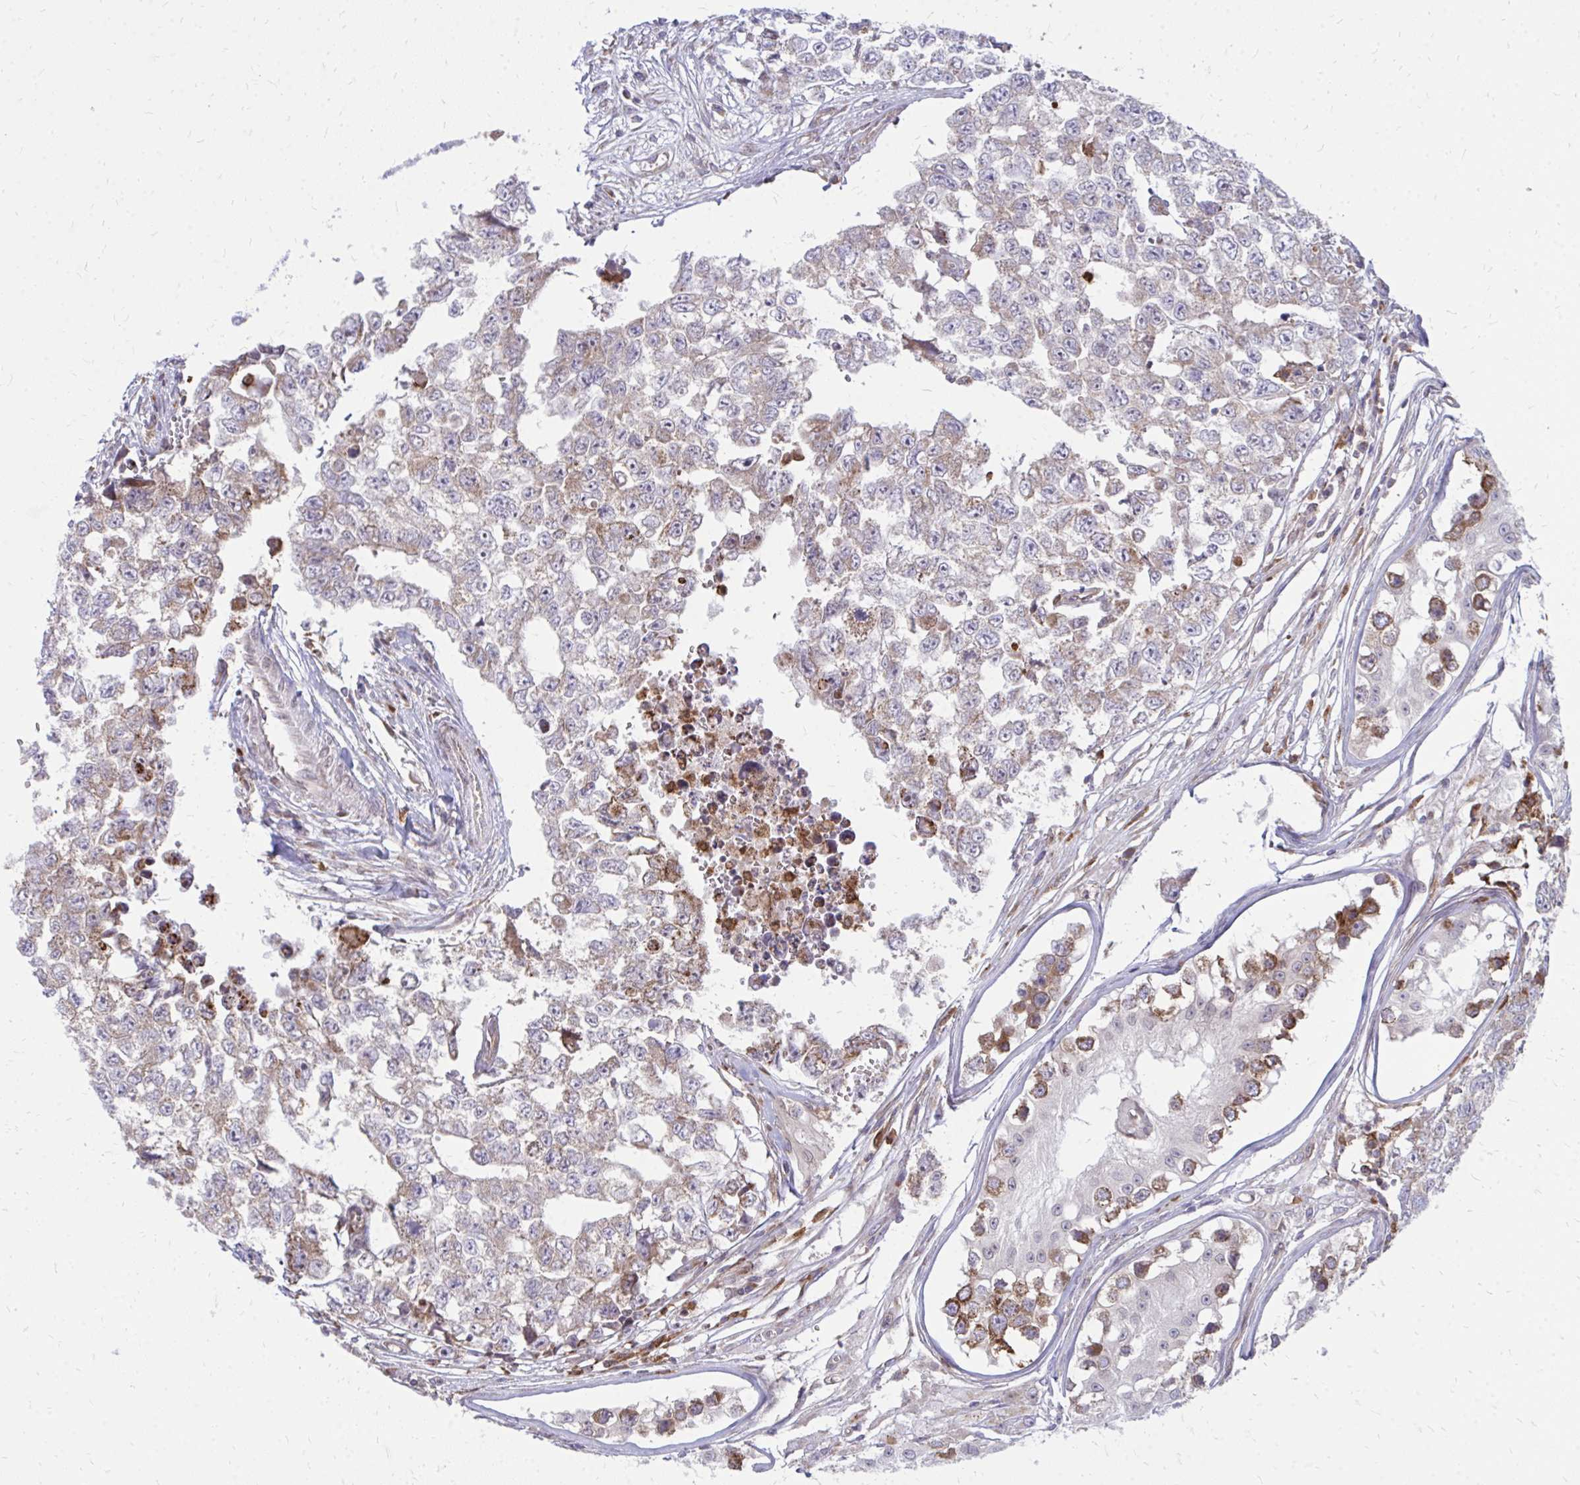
{"staining": {"intensity": "weak", "quantity": "<25%", "location": "cytoplasmic/membranous"}, "tissue": "testis cancer", "cell_type": "Tumor cells", "image_type": "cancer", "snomed": [{"axis": "morphology", "description": "Carcinoma, Embryonal, NOS"}, {"axis": "topography", "description": "Testis"}], "caption": "A photomicrograph of human testis embryonal carcinoma is negative for staining in tumor cells.", "gene": "ASAP1", "patient": {"sex": "male", "age": 18}}